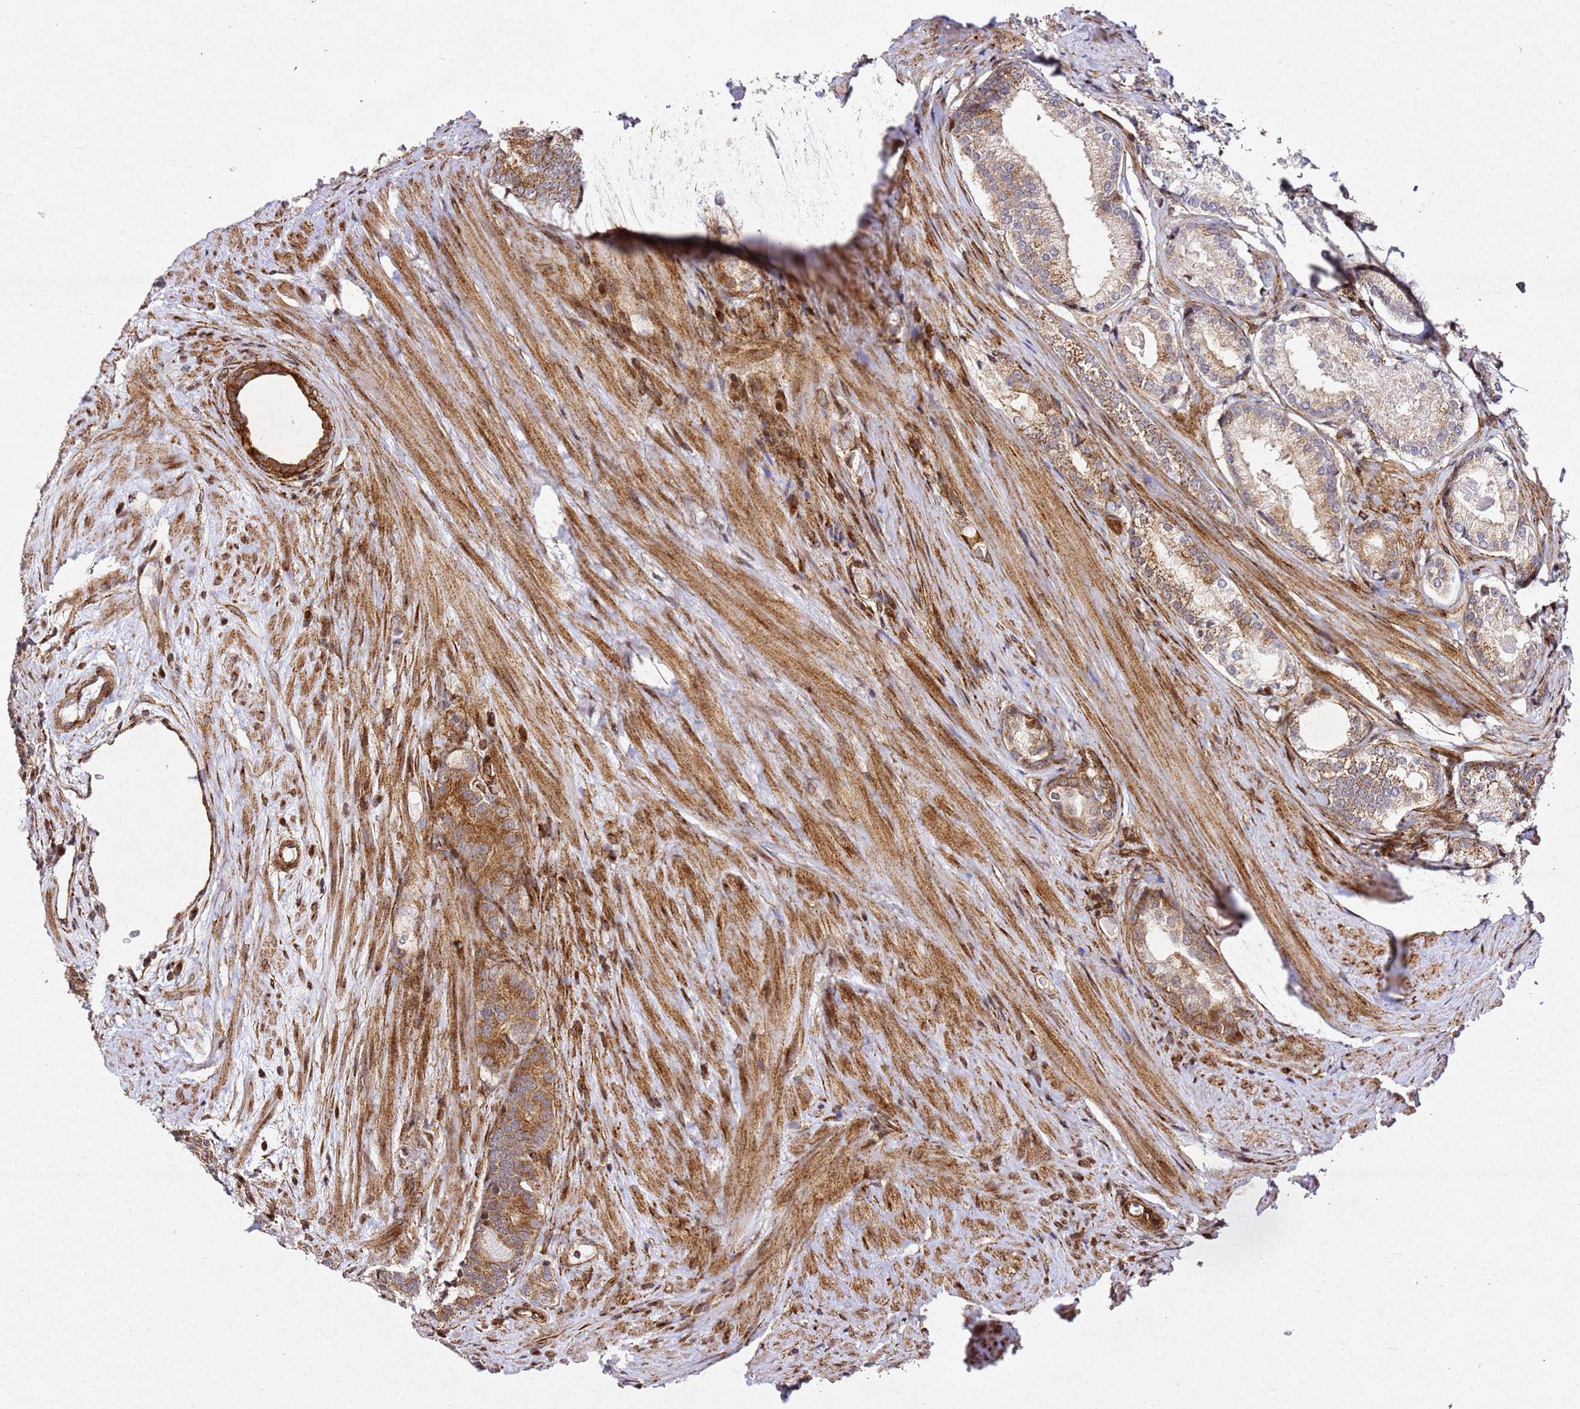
{"staining": {"intensity": "moderate", "quantity": ">75%", "location": "cytoplasmic/membranous"}, "tissue": "prostate cancer", "cell_type": "Tumor cells", "image_type": "cancer", "snomed": [{"axis": "morphology", "description": "Adenocarcinoma, Low grade"}, {"axis": "topography", "description": "Prostate"}], "caption": "The micrograph displays a brown stain indicating the presence of a protein in the cytoplasmic/membranous of tumor cells in prostate low-grade adenocarcinoma.", "gene": "ZNF296", "patient": {"sex": "male", "age": 68}}